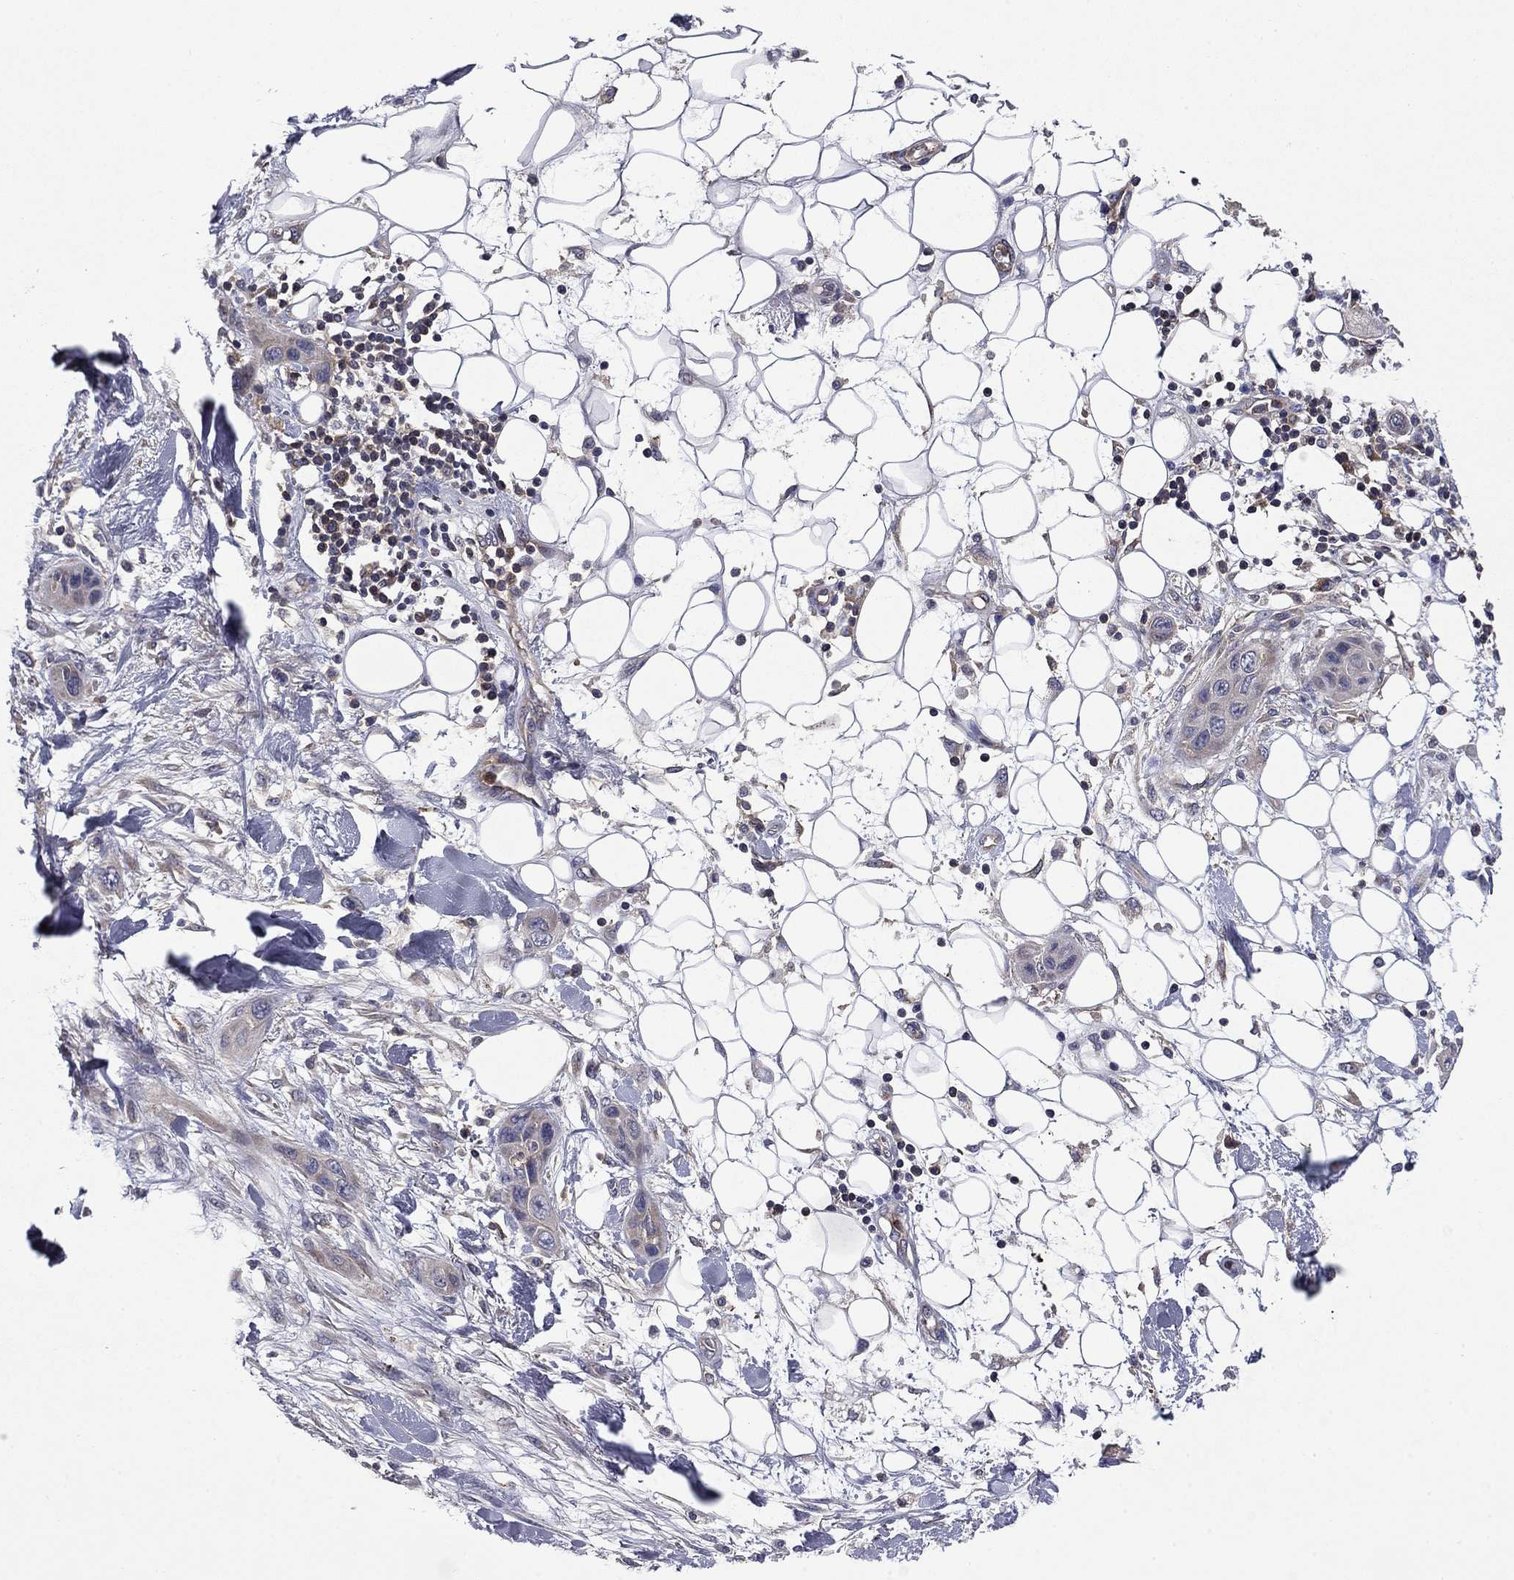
{"staining": {"intensity": "negative", "quantity": "none", "location": "none"}, "tissue": "skin cancer", "cell_type": "Tumor cells", "image_type": "cancer", "snomed": [{"axis": "morphology", "description": "Squamous cell carcinoma, NOS"}, {"axis": "topography", "description": "Skin"}], "caption": "Immunohistochemical staining of human skin cancer (squamous cell carcinoma) reveals no significant positivity in tumor cells.", "gene": "CEACAM7", "patient": {"sex": "male", "age": 79}}